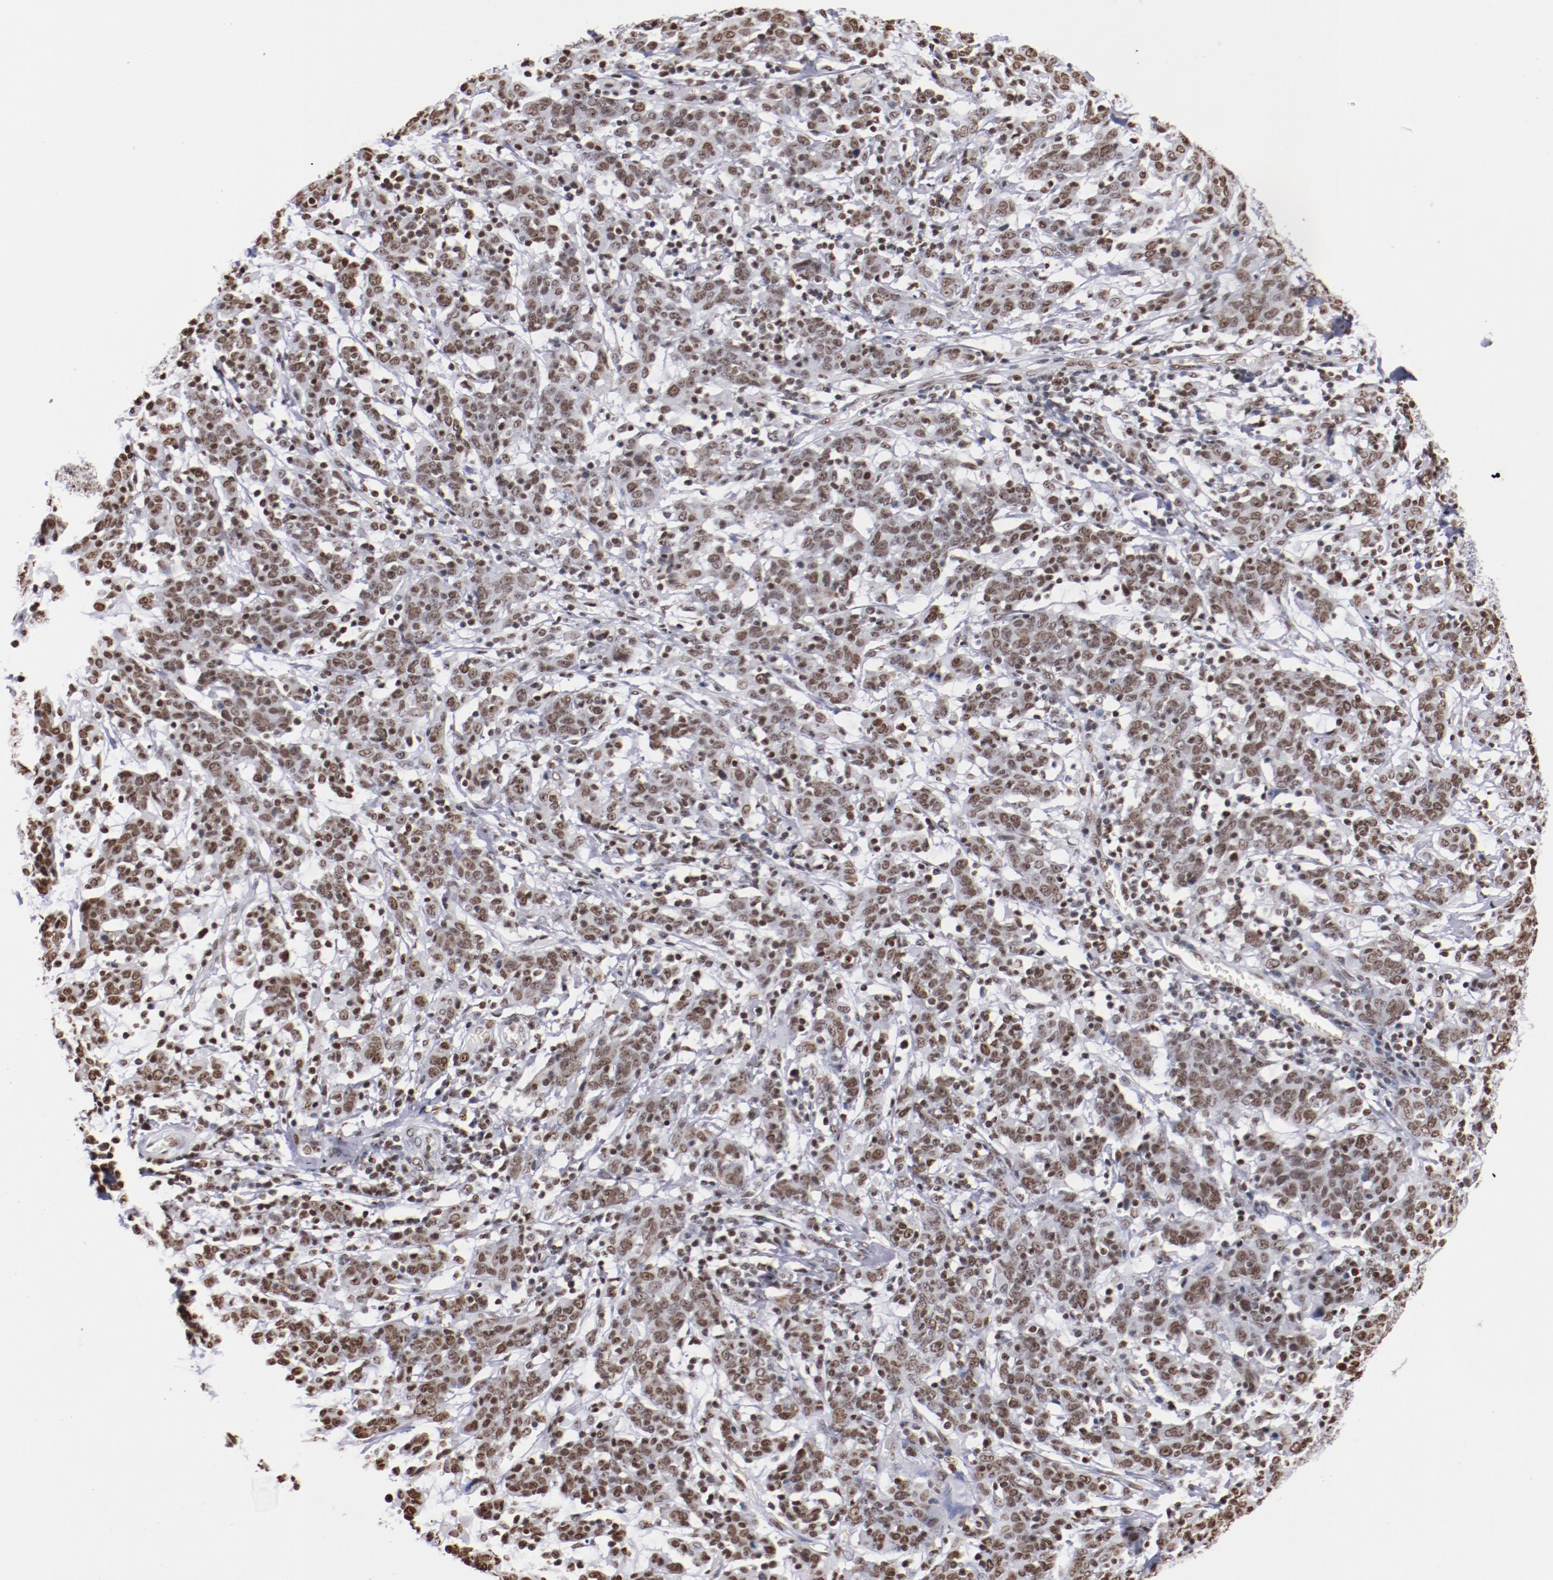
{"staining": {"intensity": "weak", "quantity": ">75%", "location": "nuclear"}, "tissue": "cervical cancer", "cell_type": "Tumor cells", "image_type": "cancer", "snomed": [{"axis": "morphology", "description": "Normal tissue, NOS"}, {"axis": "morphology", "description": "Squamous cell carcinoma, NOS"}, {"axis": "topography", "description": "Cervix"}], "caption": "High-power microscopy captured an immunohistochemistry (IHC) photomicrograph of squamous cell carcinoma (cervical), revealing weak nuclear staining in about >75% of tumor cells.", "gene": "IFI16", "patient": {"sex": "female", "age": 67}}